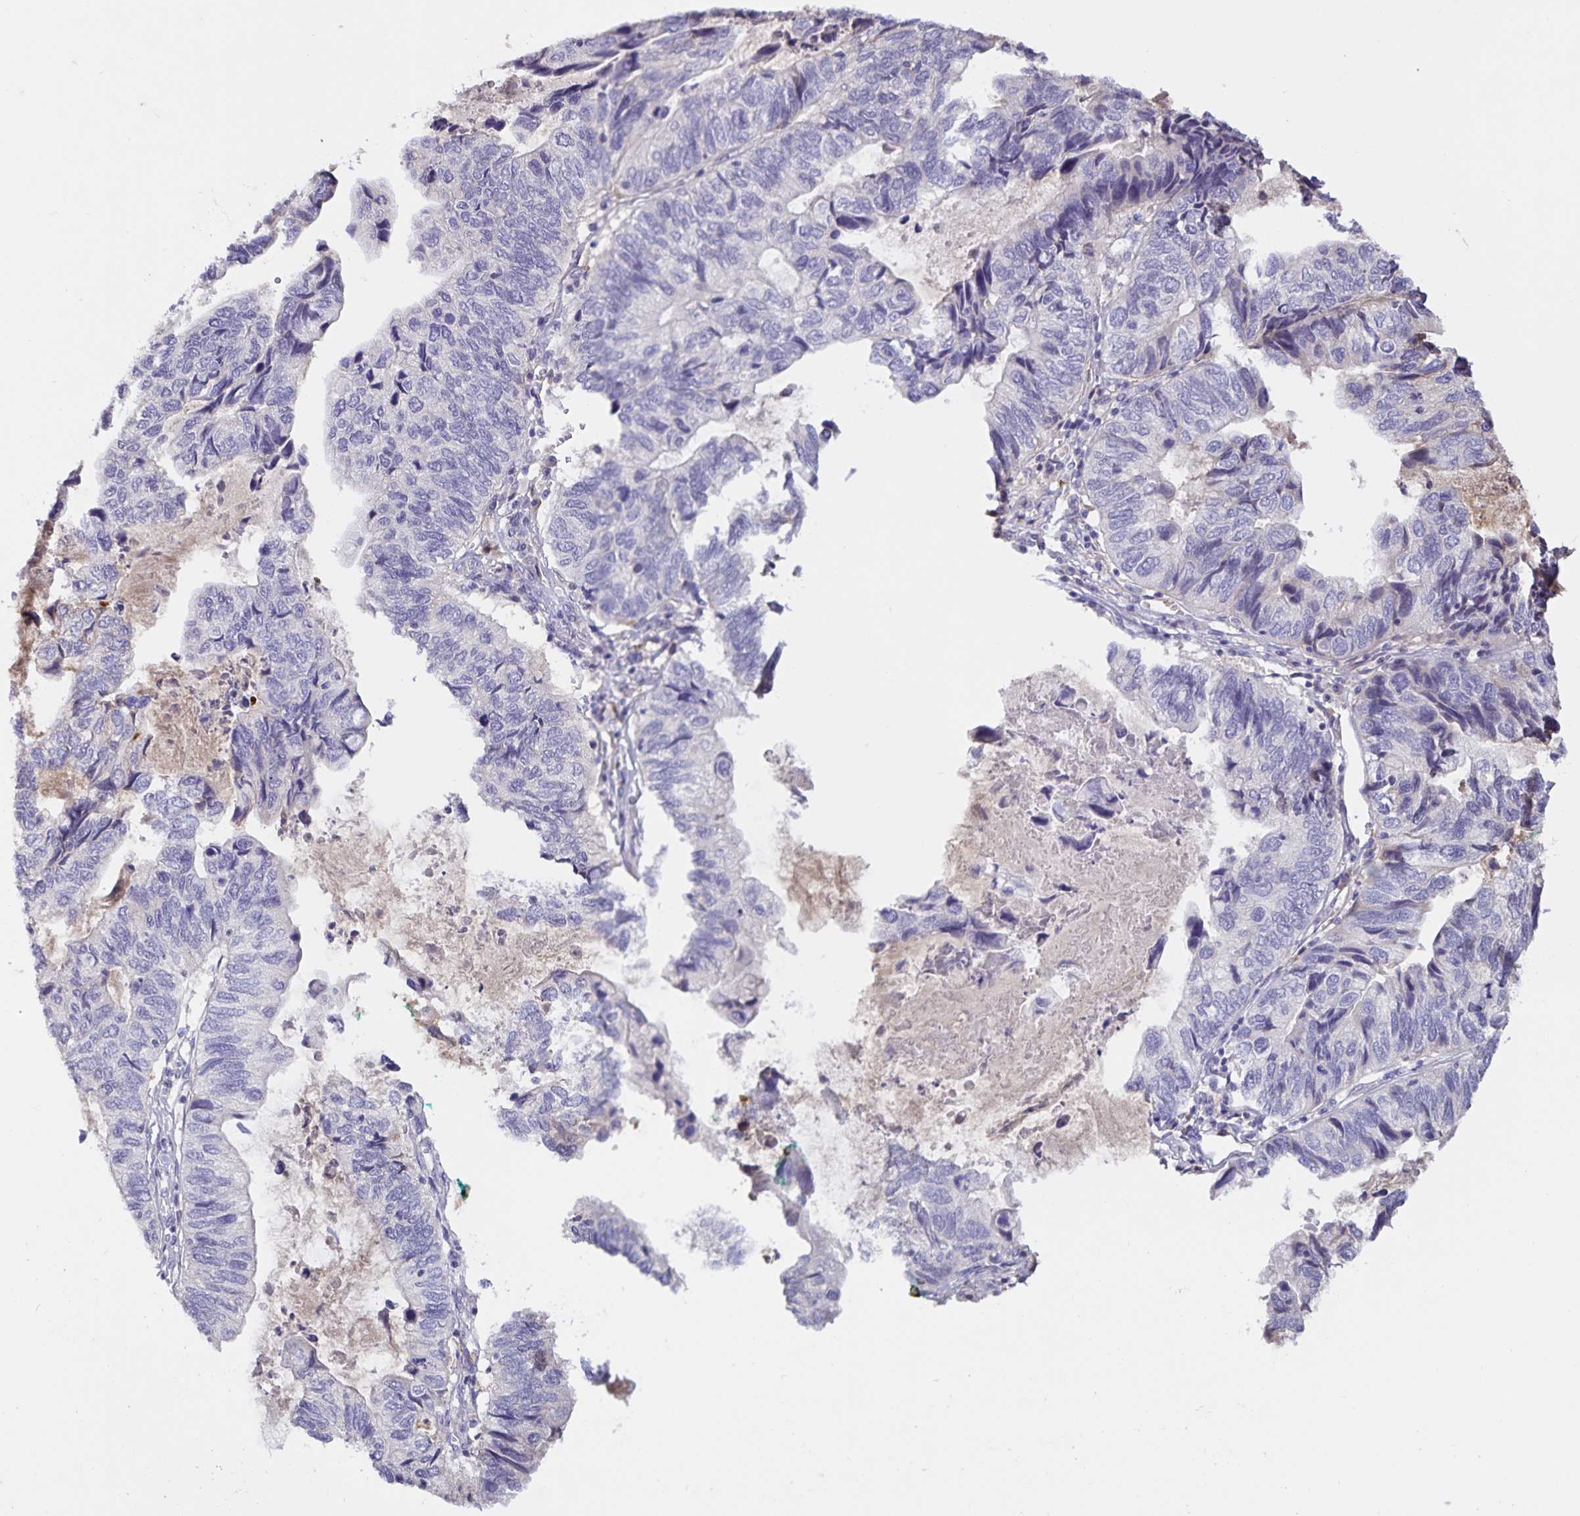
{"staining": {"intensity": "negative", "quantity": "none", "location": "none"}, "tissue": "stomach cancer", "cell_type": "Tumor cells", "image_type": "cancer", "snomed": [{"axis": "morphology", "description": "Adenocarcinoma, NOS"}, {"axis": "topography", "description": "Stomach, upper"}], "caption": "Tumor cells show no significant protein expression in adenocarcinoma (stomach).", "gene": "FGG", "patient": {"sex": "female", "age": 67}}